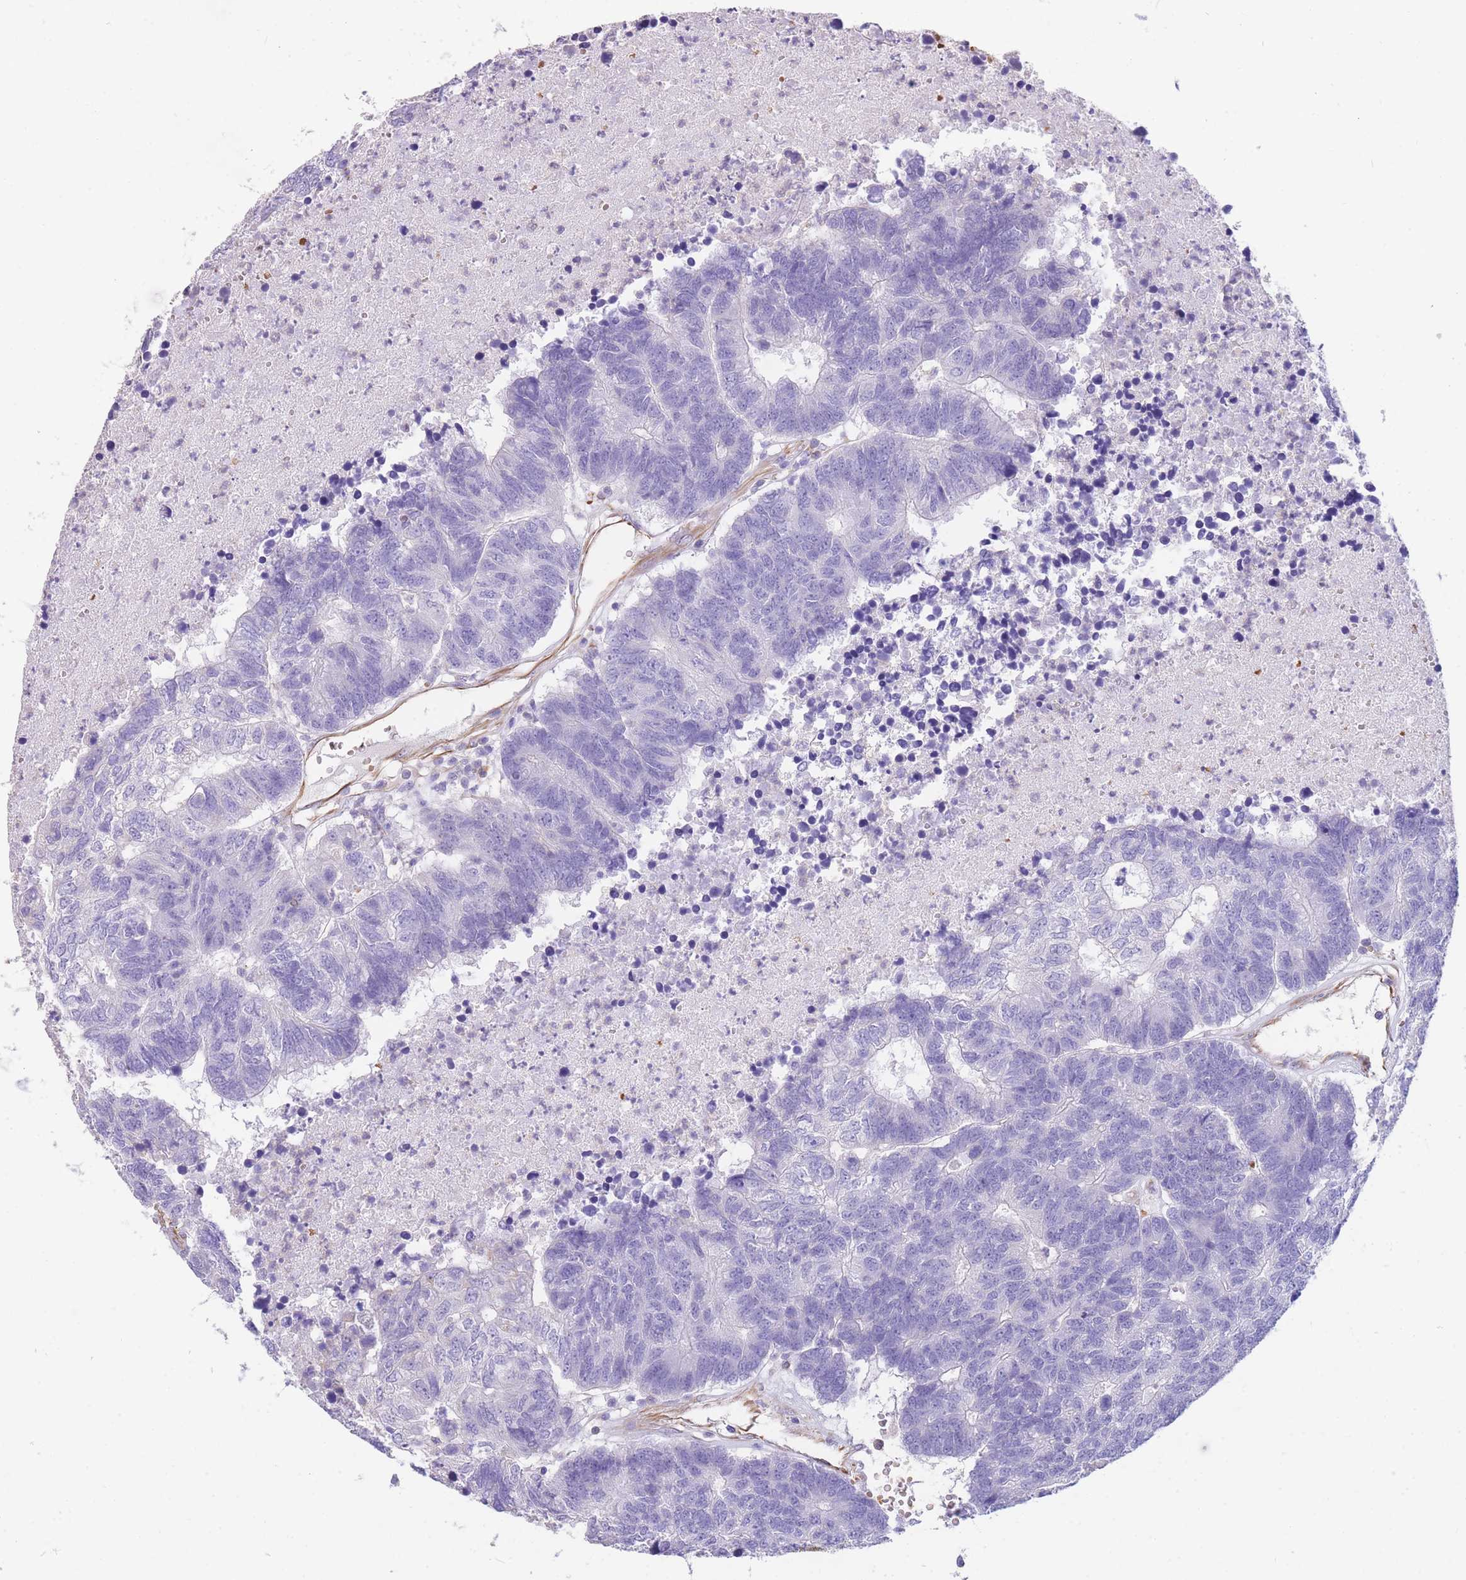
{"staining": {"intensity": "negative", "quantity": "none", "location": "none"}, "tissue": "colorectal cancer", "cell_type": "Tumor cells", "image_type": "cancer", "snomed": [{"axis": "morphology", "description": "Adenocarcinoma, NOS"}, {"axis": "topography", "description": "Colon"}], "caption": "A photomicrograph of colorectal cancer (adenocarcinoma) stained for a protein reveals no brown staining in tumor cells. (DAB (3,3'-diaminobenzidine) IHC with hematoxylin counter stain).", "gene": "ANKRD53", "patient": {"sex": "female", "age": 48}}